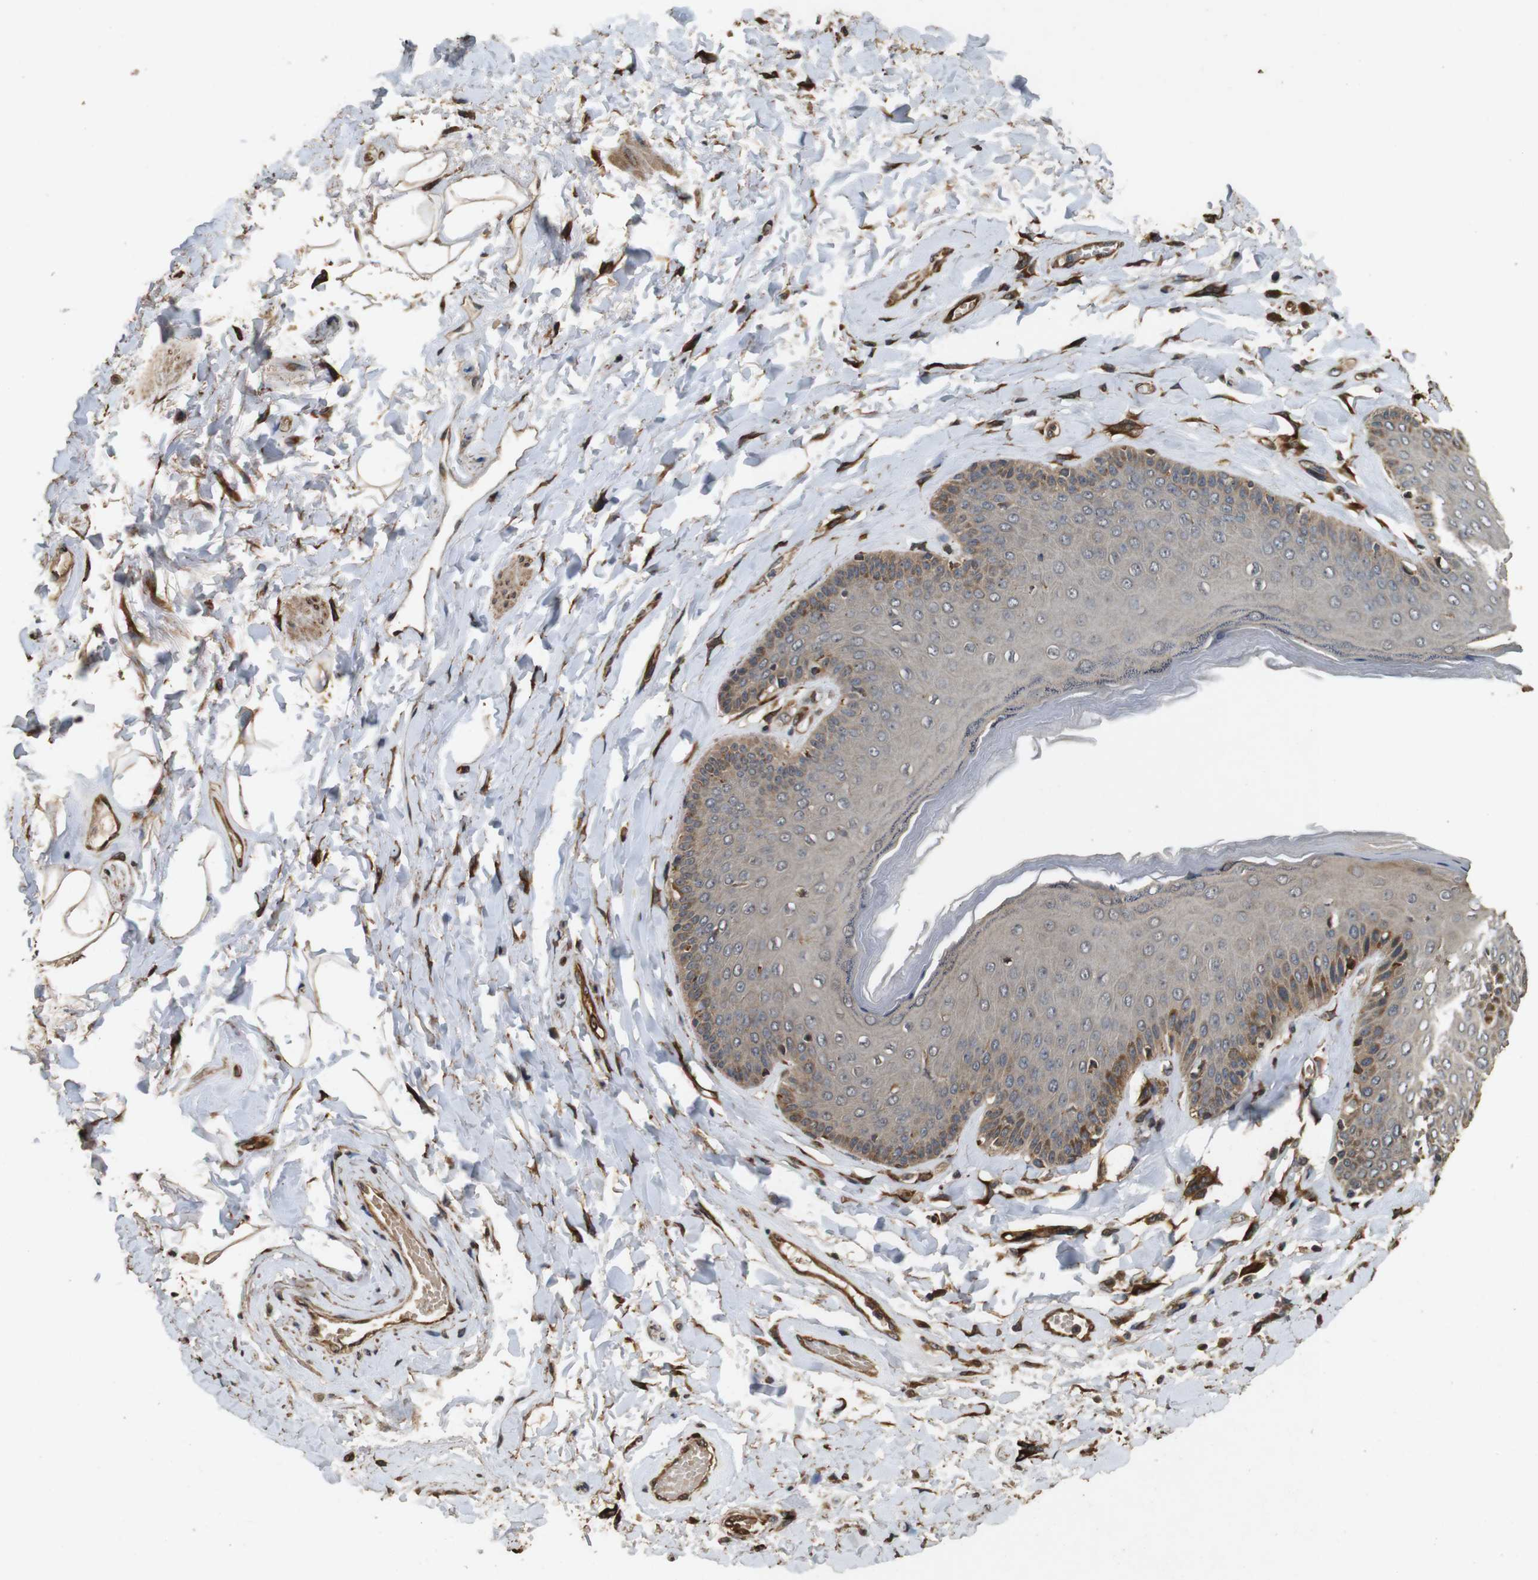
{"staining": {"intensity": "moderate", "quantity": ">75%", "location": "cytoplasmic/membranous"}, "tissue": "skin", "cell_type": "Epidermal cells", "image_type": "normal", "snomed": [{"axis": "morphology", "description": "Normal tissue, NOS"}, {"axis": "topography", "description": "Anal"}], "caption": "Skin stained with DAB immunohistochemistry shows medium levels of moderate cytoplasmic/membranous positivity in approximately >75% of epidermal cells.", "gene": "CNPY4", "patient": {"sex": "male", "age": 69}}